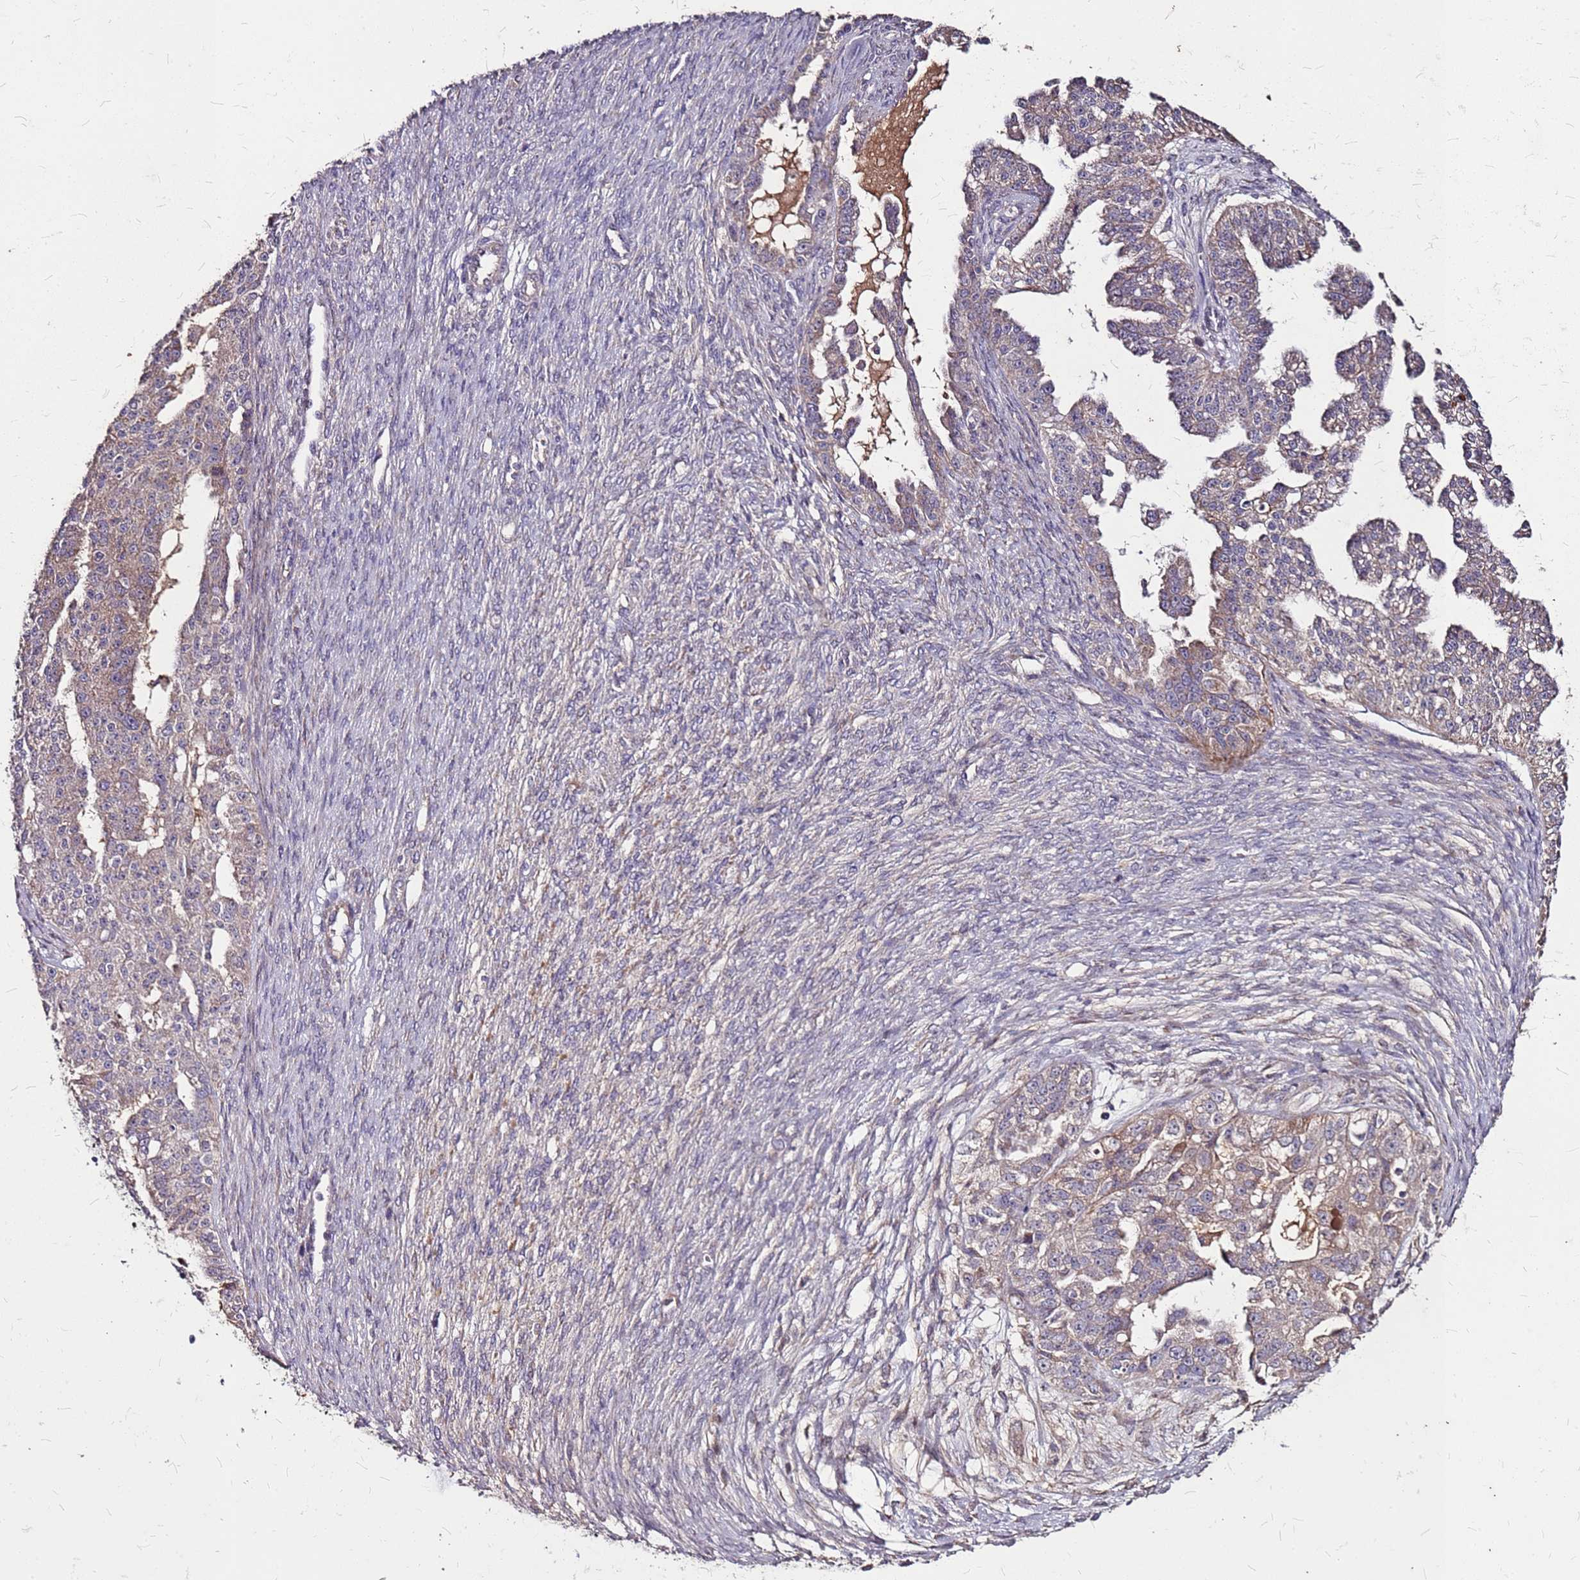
{"staining": {"intensity": "moderate", "quantity": "25%-75%", "location": "cytoplasmic/membranous"}, "tissue": "ovarian cancer", "cell_type": "Tumor cells", "image_type": "cancer", "snomed": [{"axis": "morphology", "description": "Cystadenocarcinoma, serous, NOS"}, {"axis": "topography", "description": "Ovary"}], "caption": "Protein expression analysis of ovarian cancer (serous cystadenocarcinoma) demonstrates moderate cytoplasmic/membranous staining in about 25%-75% of tumor cells.", "gene": "DCDC2C", "patient": {"sex": "female", "age": 58}}